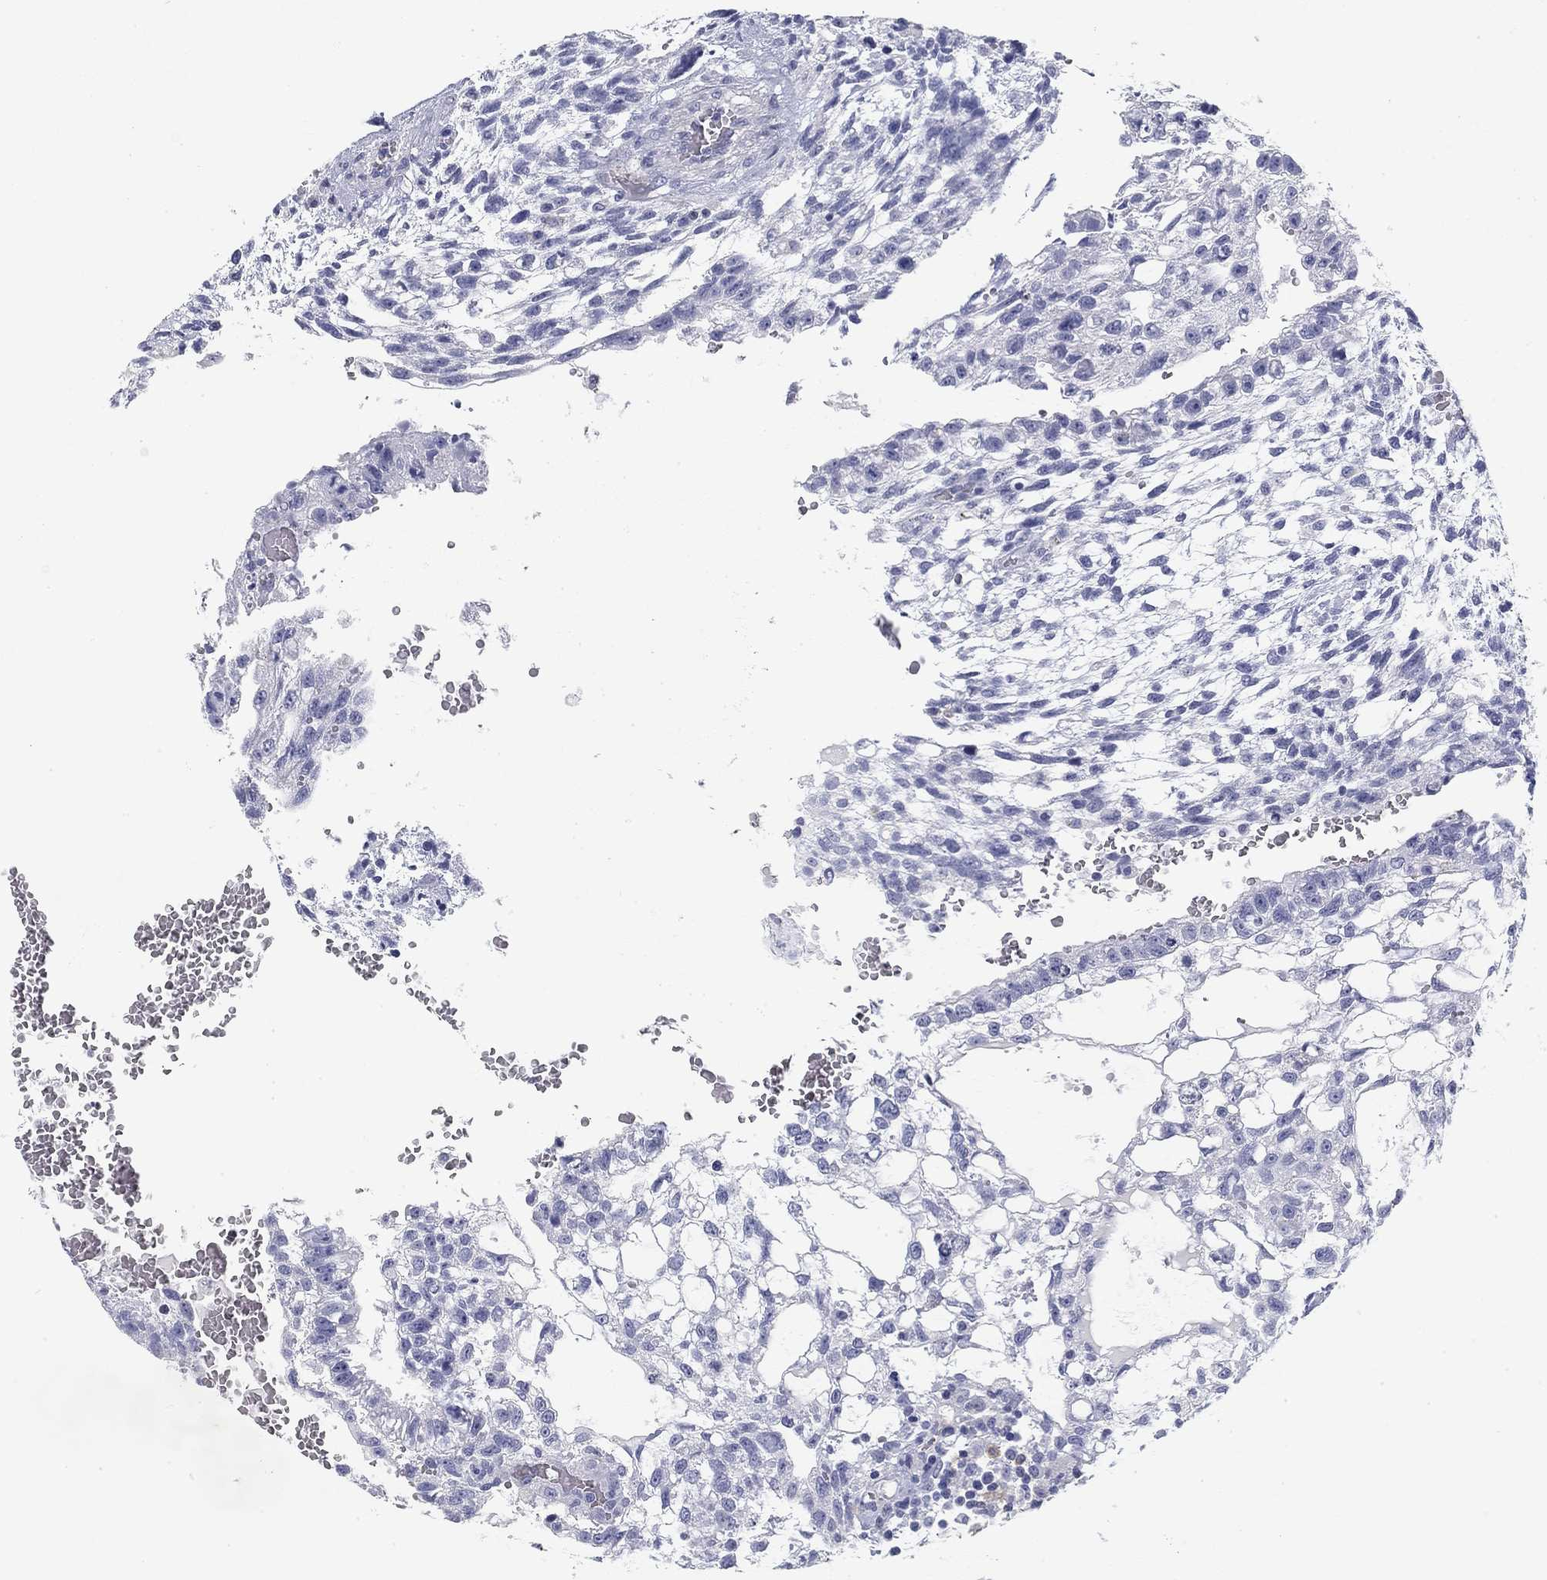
{"staining": {"intensity": "negative", "quantity": "none", "location": "none"}, "tissue": "testis cancer", "cell_type": "Tumor cells", "image_type": "cancer", "snomed": [{"axis": "morphology", "description": "Carcinoma, Embryonal, NOS"}, {"axis": "topography", "description": "Testis"}], "caption": "There is no significant staining in tumor cells of testis cancer. The staining was performed using DAB to visualize the protein expression in brown, while the nuclei were stained in blue with hematoxylin (Magnification: 20x).", "gene": "CD79B", "patient": {"sex": "male", "age": 32}}